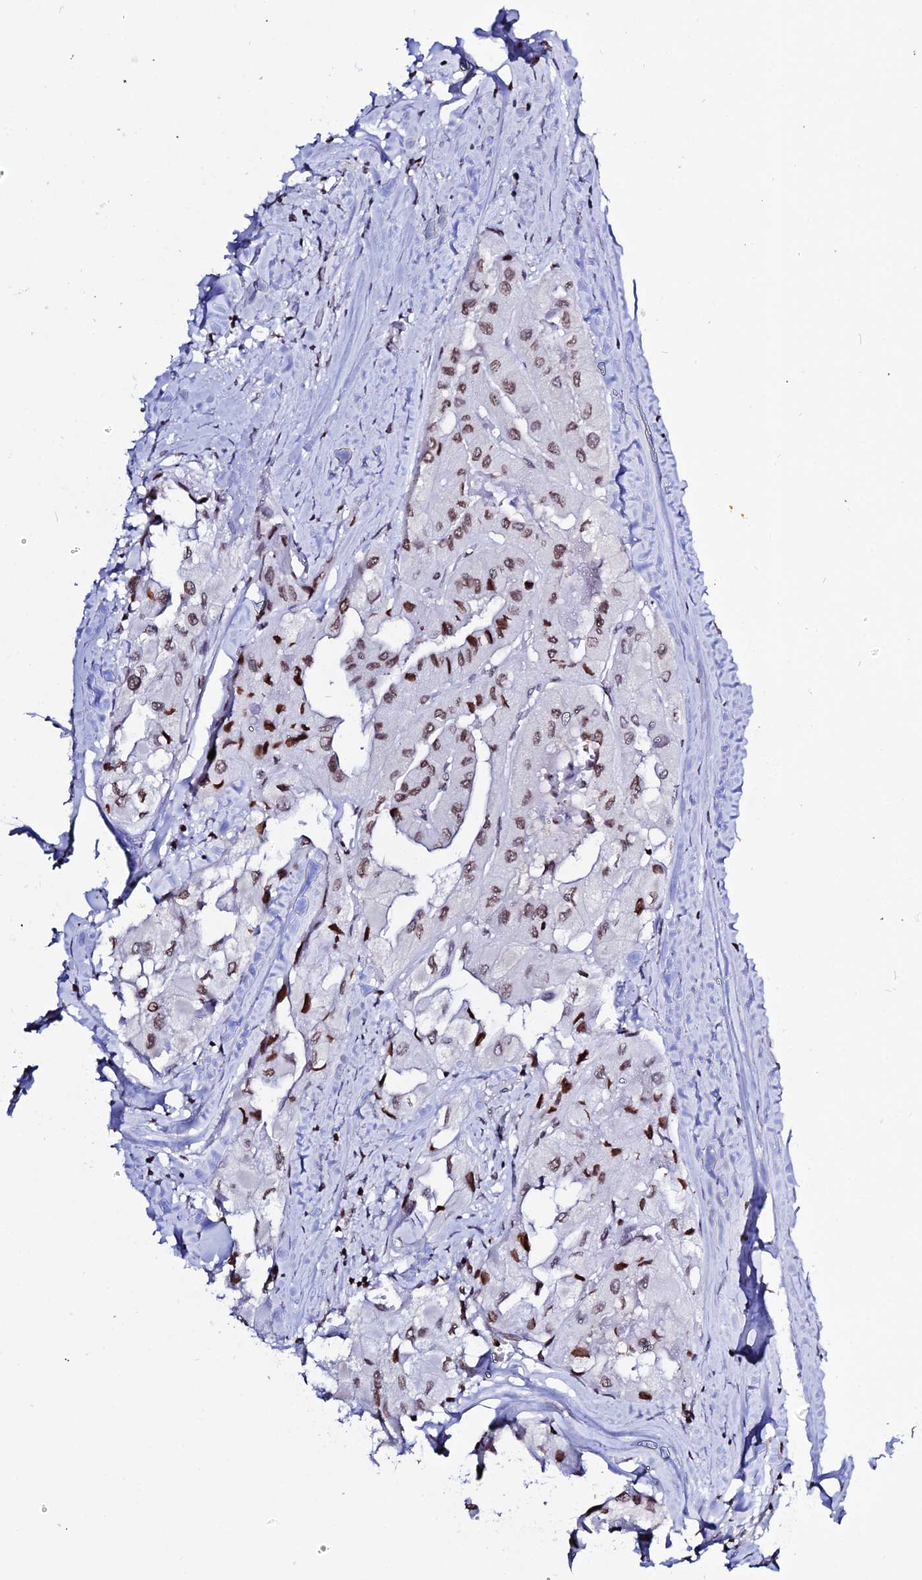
{"staining": {"intensity": "moderate", "quantity": ">75%", "location": "nuclear"}, "tissue": "thyroid cancer", "cell_type": "Tumor cells", "image_type": "cancer", "snomed": [{"axis": "morphology", "description": "Normal tissue, NOS"}, {"axis": "morphology", "description": "Papillary adenocarcinoma, NOS"}, {"axis": "topography", "description": "Thyroid gland"}], "caption": "Thyroid cancer stained for a protein shows moderate nuclear positivity in tumor cells.", "gene": "MACROH2A2", "patient": {"sex": "female", "age": 59}}